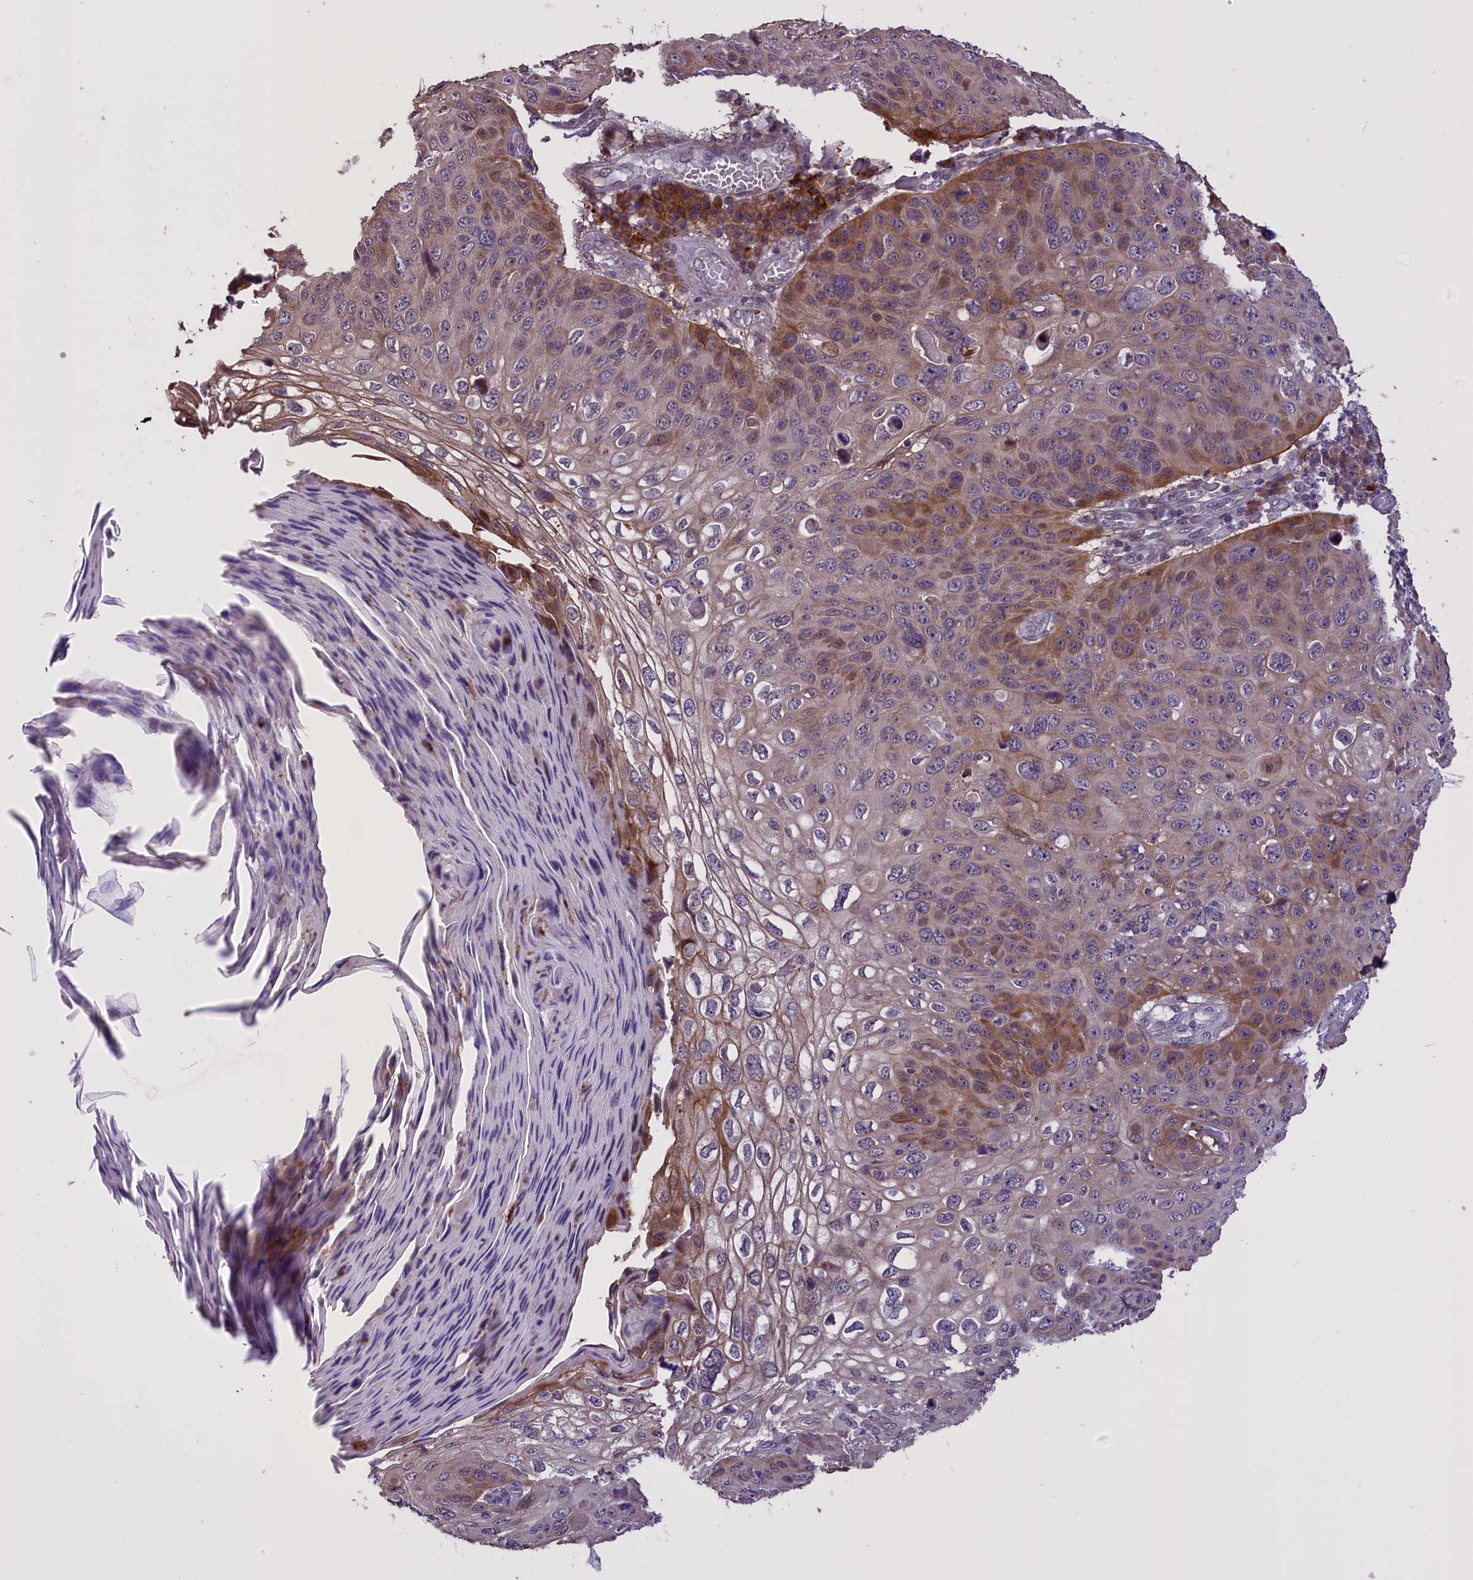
{"staining": {"intensity": "moderate", "quantity": "<25%", "location": "cytoplasmic/membranous"}, "tissue": "skin cancer", "cell_type": "Tumor cells", "image_type": "cancer", "snomed": [{"axis": "morphology", "description": "Squamous cell carcinoma, NOS"}, {"axis": "topography", "description": "Skin"}], "caption": "Immunohistochemistry micrograph of squamous cell carcinoma (skin) stained for a protein (brown), which exhibits low levels of moderate cytoplasmic/membranous staining in approximately <25% of tumor cells.", "gene": "ENHO", "patient": {"sex": "female", "age": 90}}